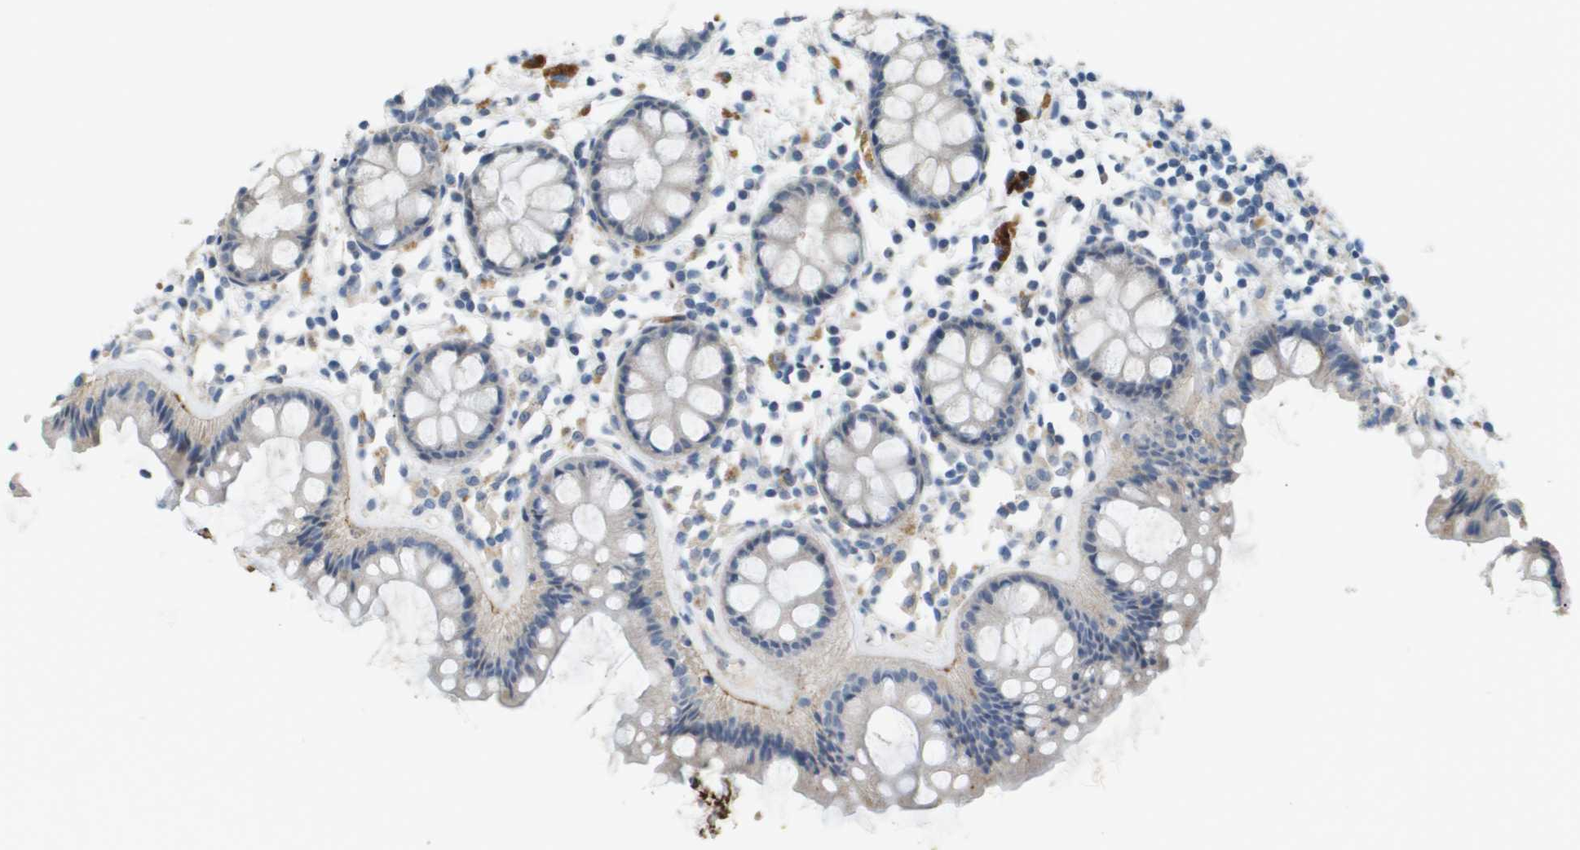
{"staining": {"intensity": "negative", "quantity": "none", "location": "none"}, "tissue": "rectum", "cell_type": "Glandular cells", "image_type": "normal", "snomed": [{"axis": "morphology", "description": "Normal tissue, NOS"}, {"axis": "topography", "description": "Rectum"}], "caption": "Rectum was stained to show a protein in brown. There is no significant positivity in glandular cells. (Brightfield microscopy of DAB IHC at high magnification).", "gene": "VTN", "patient": {"sex": "female", "age": 66}}